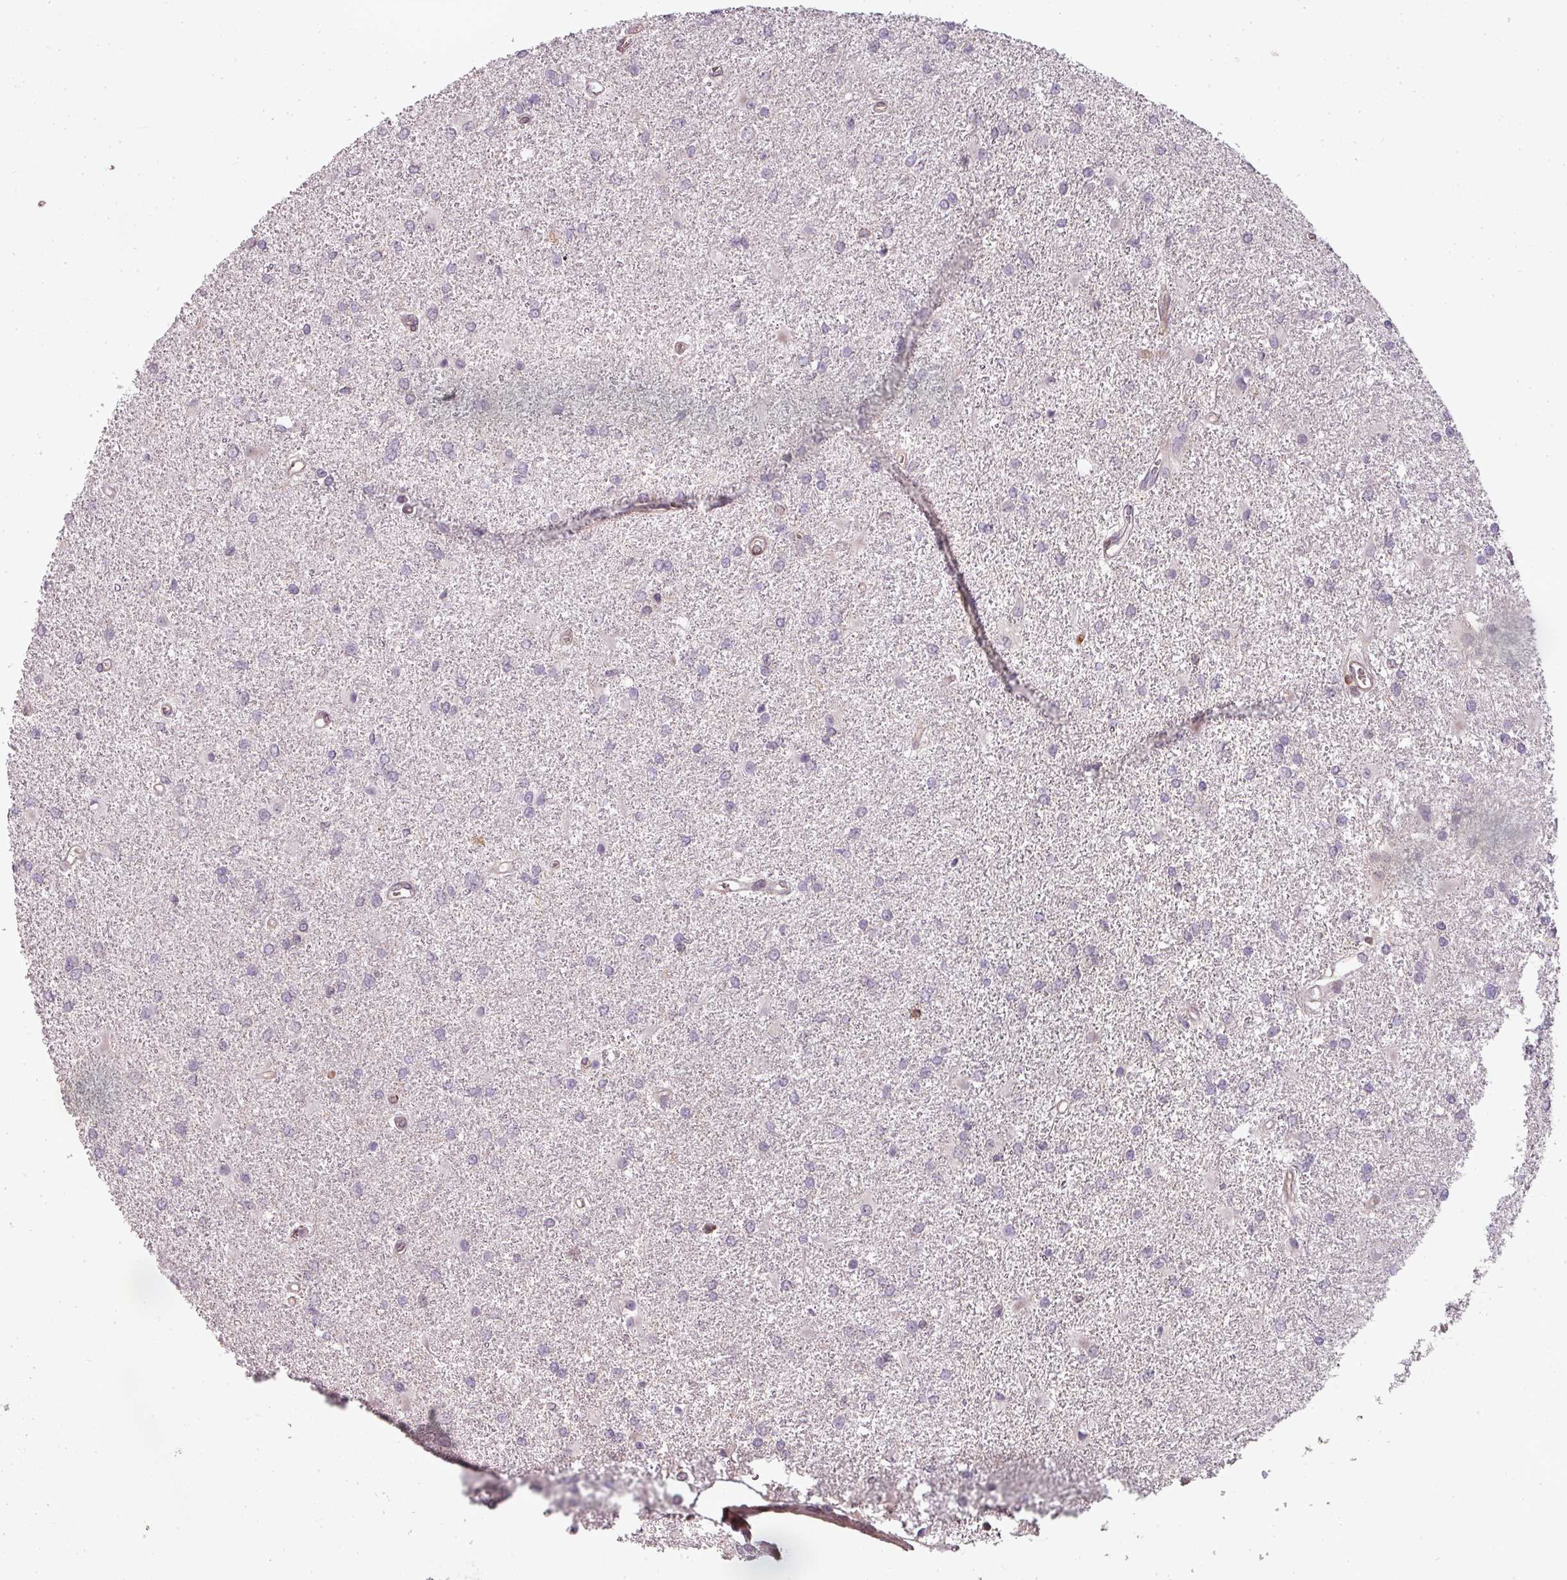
{"staining": {"intensity": "negative", "quantity": "none", "location": "none"}, "tissue": "glioma", "cell_type": "Tumor cells", "image_type": "cancer", "snomed": [{"axis": "morphology", "description": "Glioma, malignant, High grade"}, {"axis": "topography", "description": "Brain"}], "caption": "The histopathology image demonstrates no staining of tumor cells in glioma.", "gene": "CLIC1", "patient": {"sex": "female", "age": 50}}